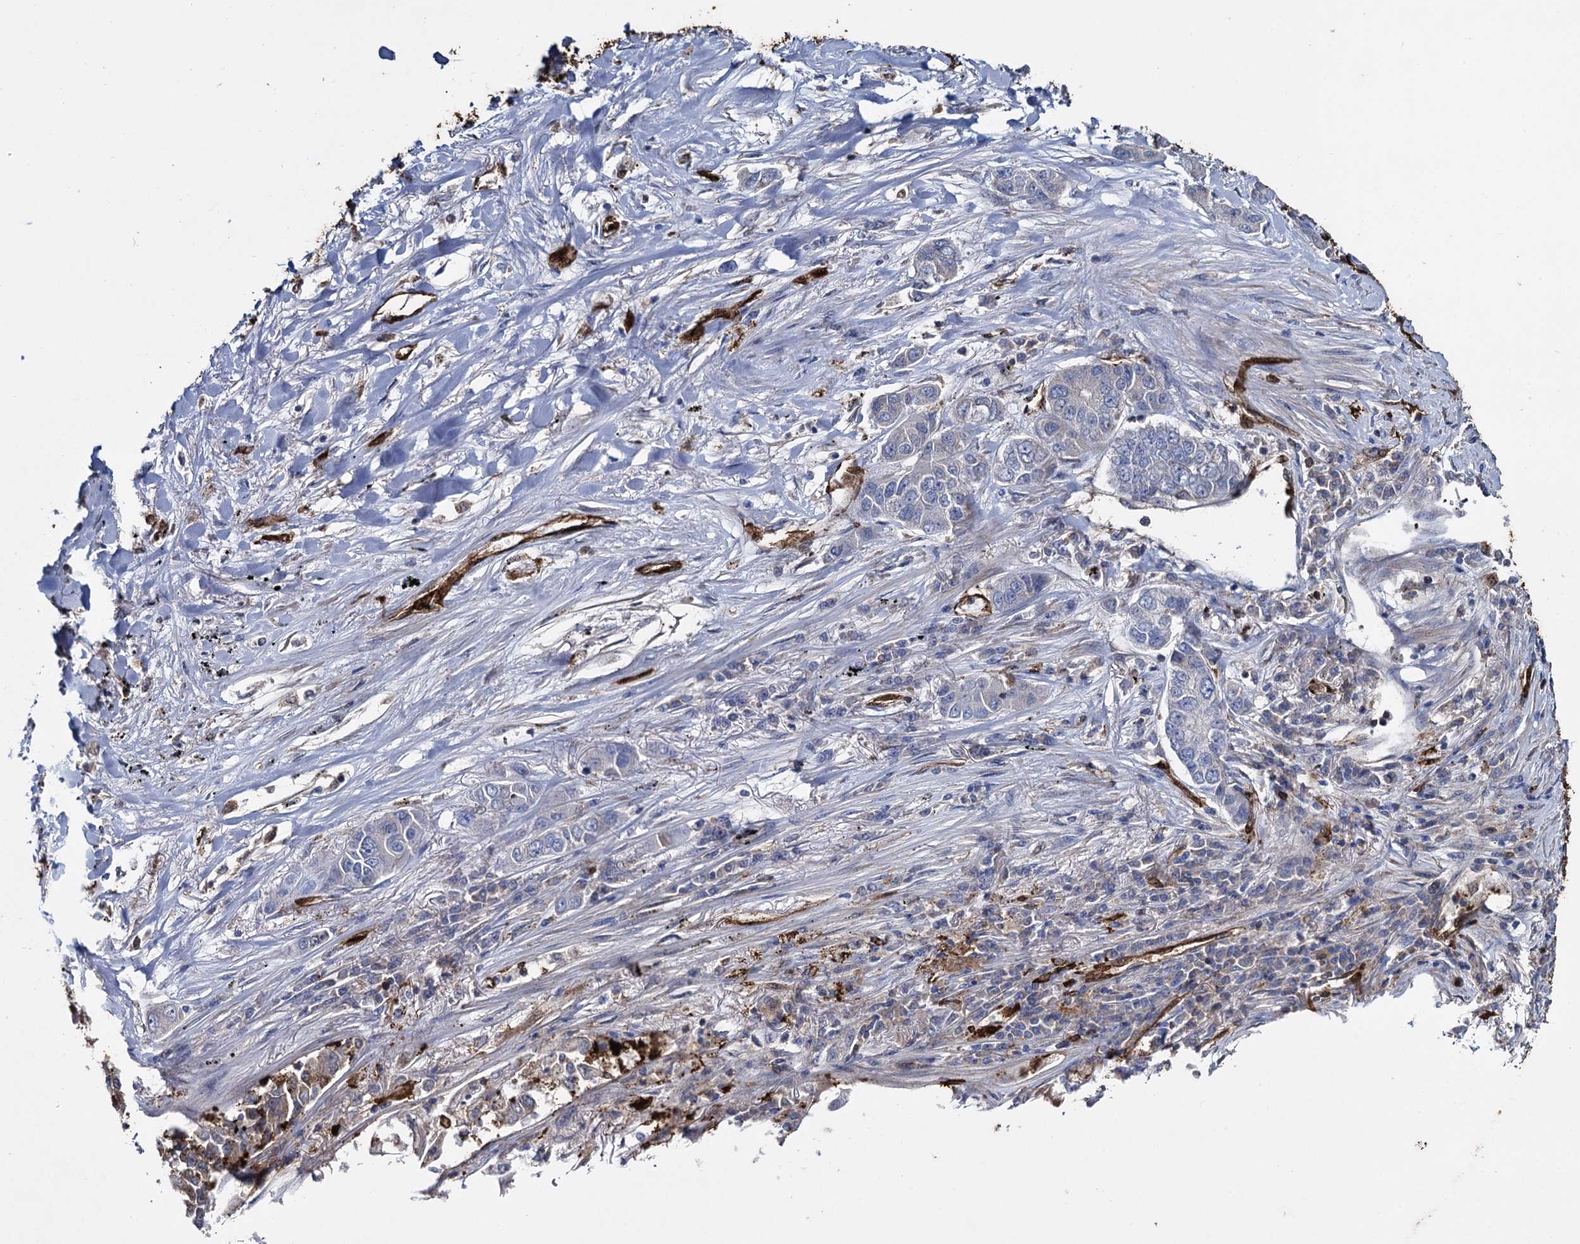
{"staining": {"intensity": "negative", "quantity": "none", "location": "none"}, "tissue": "lung cancer", "cell_type": "Tumor cells", "image_type": "cancer", "snomed": [{"axis": "morphology", "description": "Adenocarcinoma, NOS"}, {"axis": "topography", "description": "Lung"}], "caption": "An immunohistochemistry photomicrograph of adenocarcinoma (lung) is shown. There is no staining in tumor cells of adenocarcinoma (lung).", "gene": "FABP5", "patient": {"sex": "male", "age": 49}}